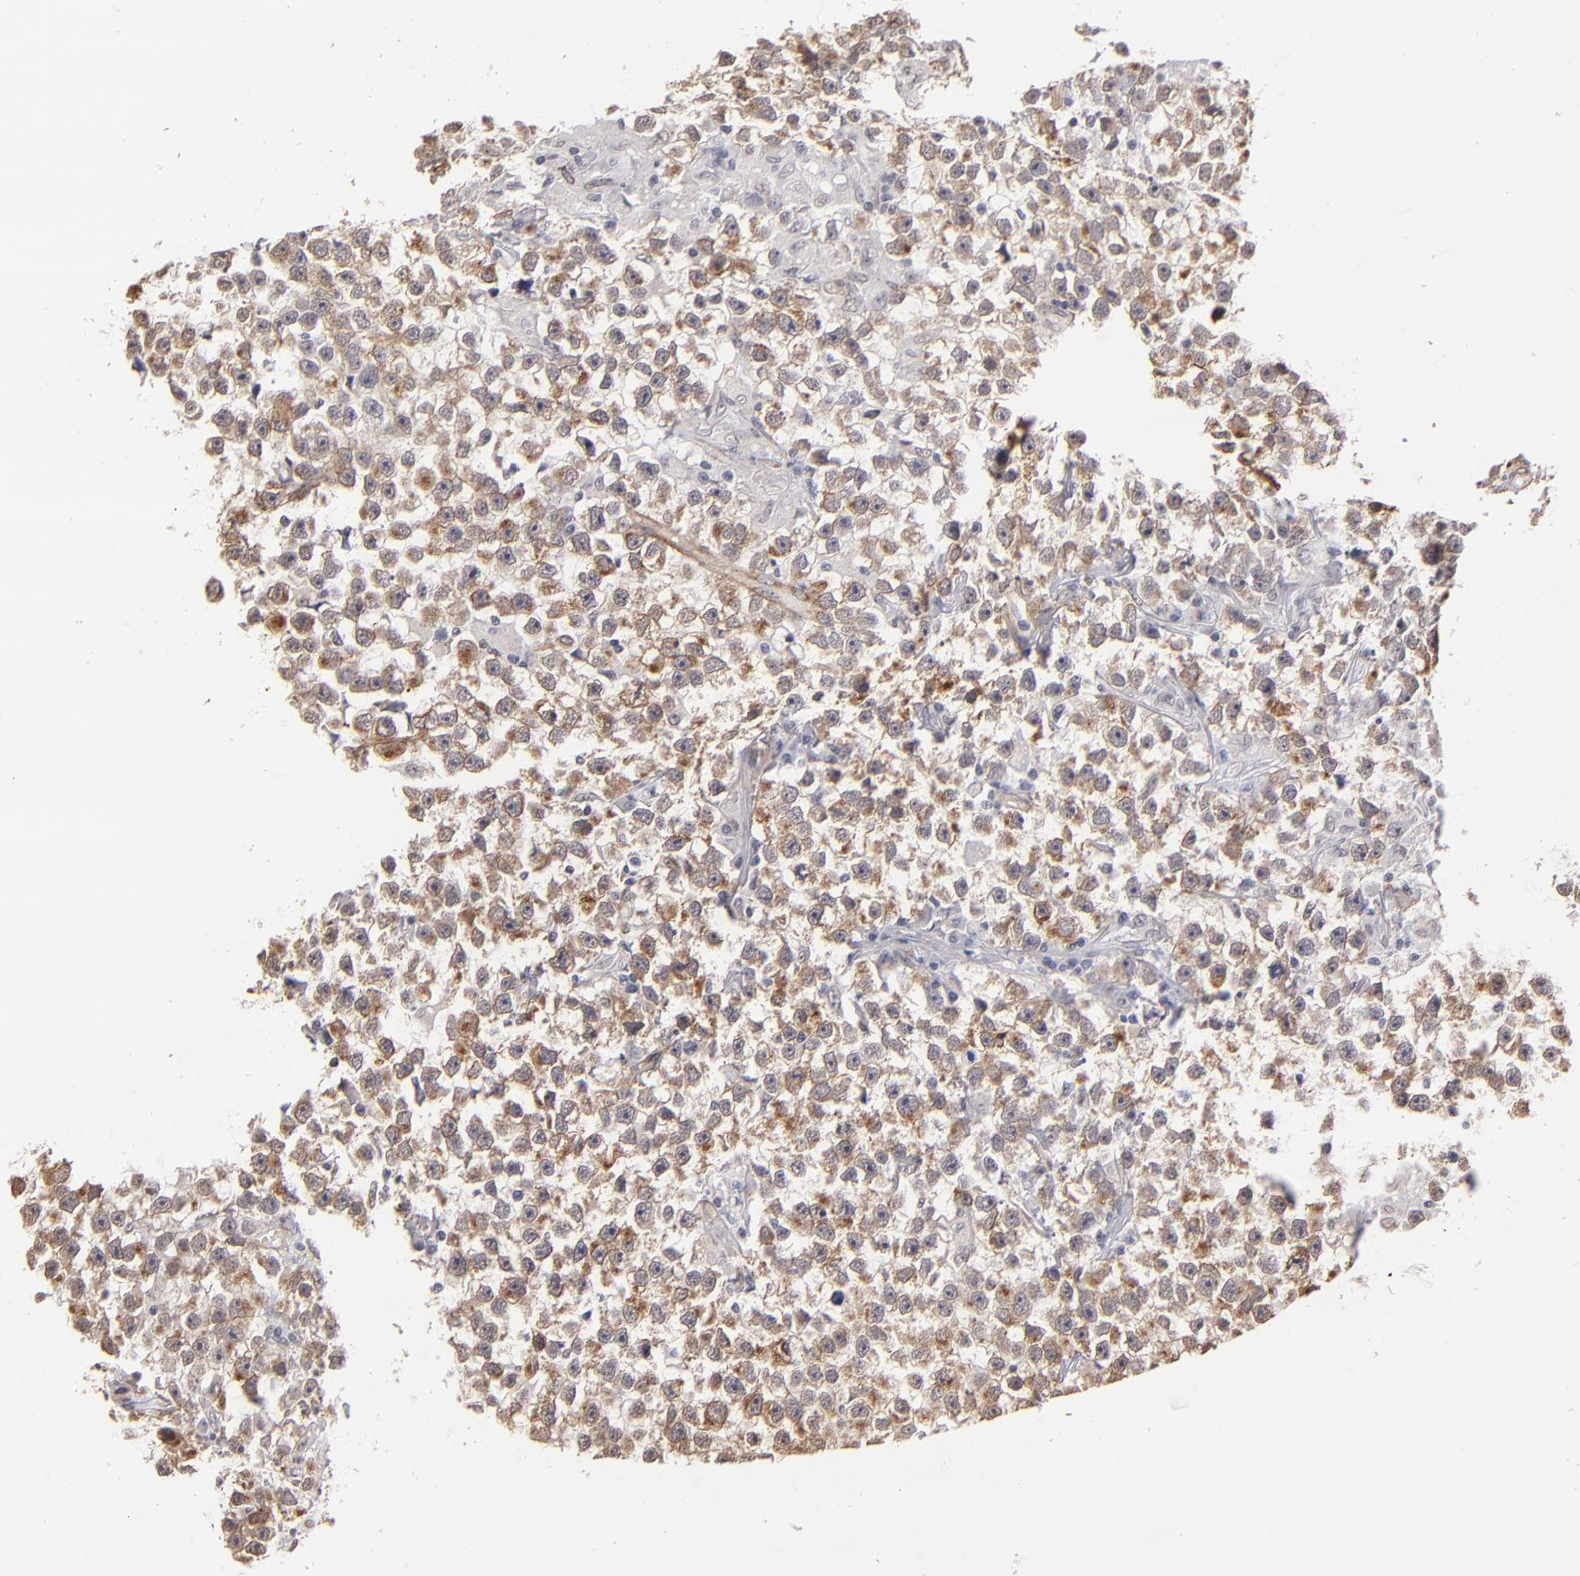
{"staining": {"intensity": "weak", "quantity": ">75%", "location": "cytoplasmic/membranous"}, "tissue": "testis cancer", "cell_type": "Tumor cells", "image_type": "cancer", "snomed": [{"axis": "morphology", "description": "Seminoma, NOS"}, {"axis": "topography", "description": "Testis"}], "caption": "Weak cytoplasmic/membranous staining is appreciated in about >75% of tumor cells in testis cancer.", "gene": "LAMC1", "patient": {"sex": "male", "age": 33}}